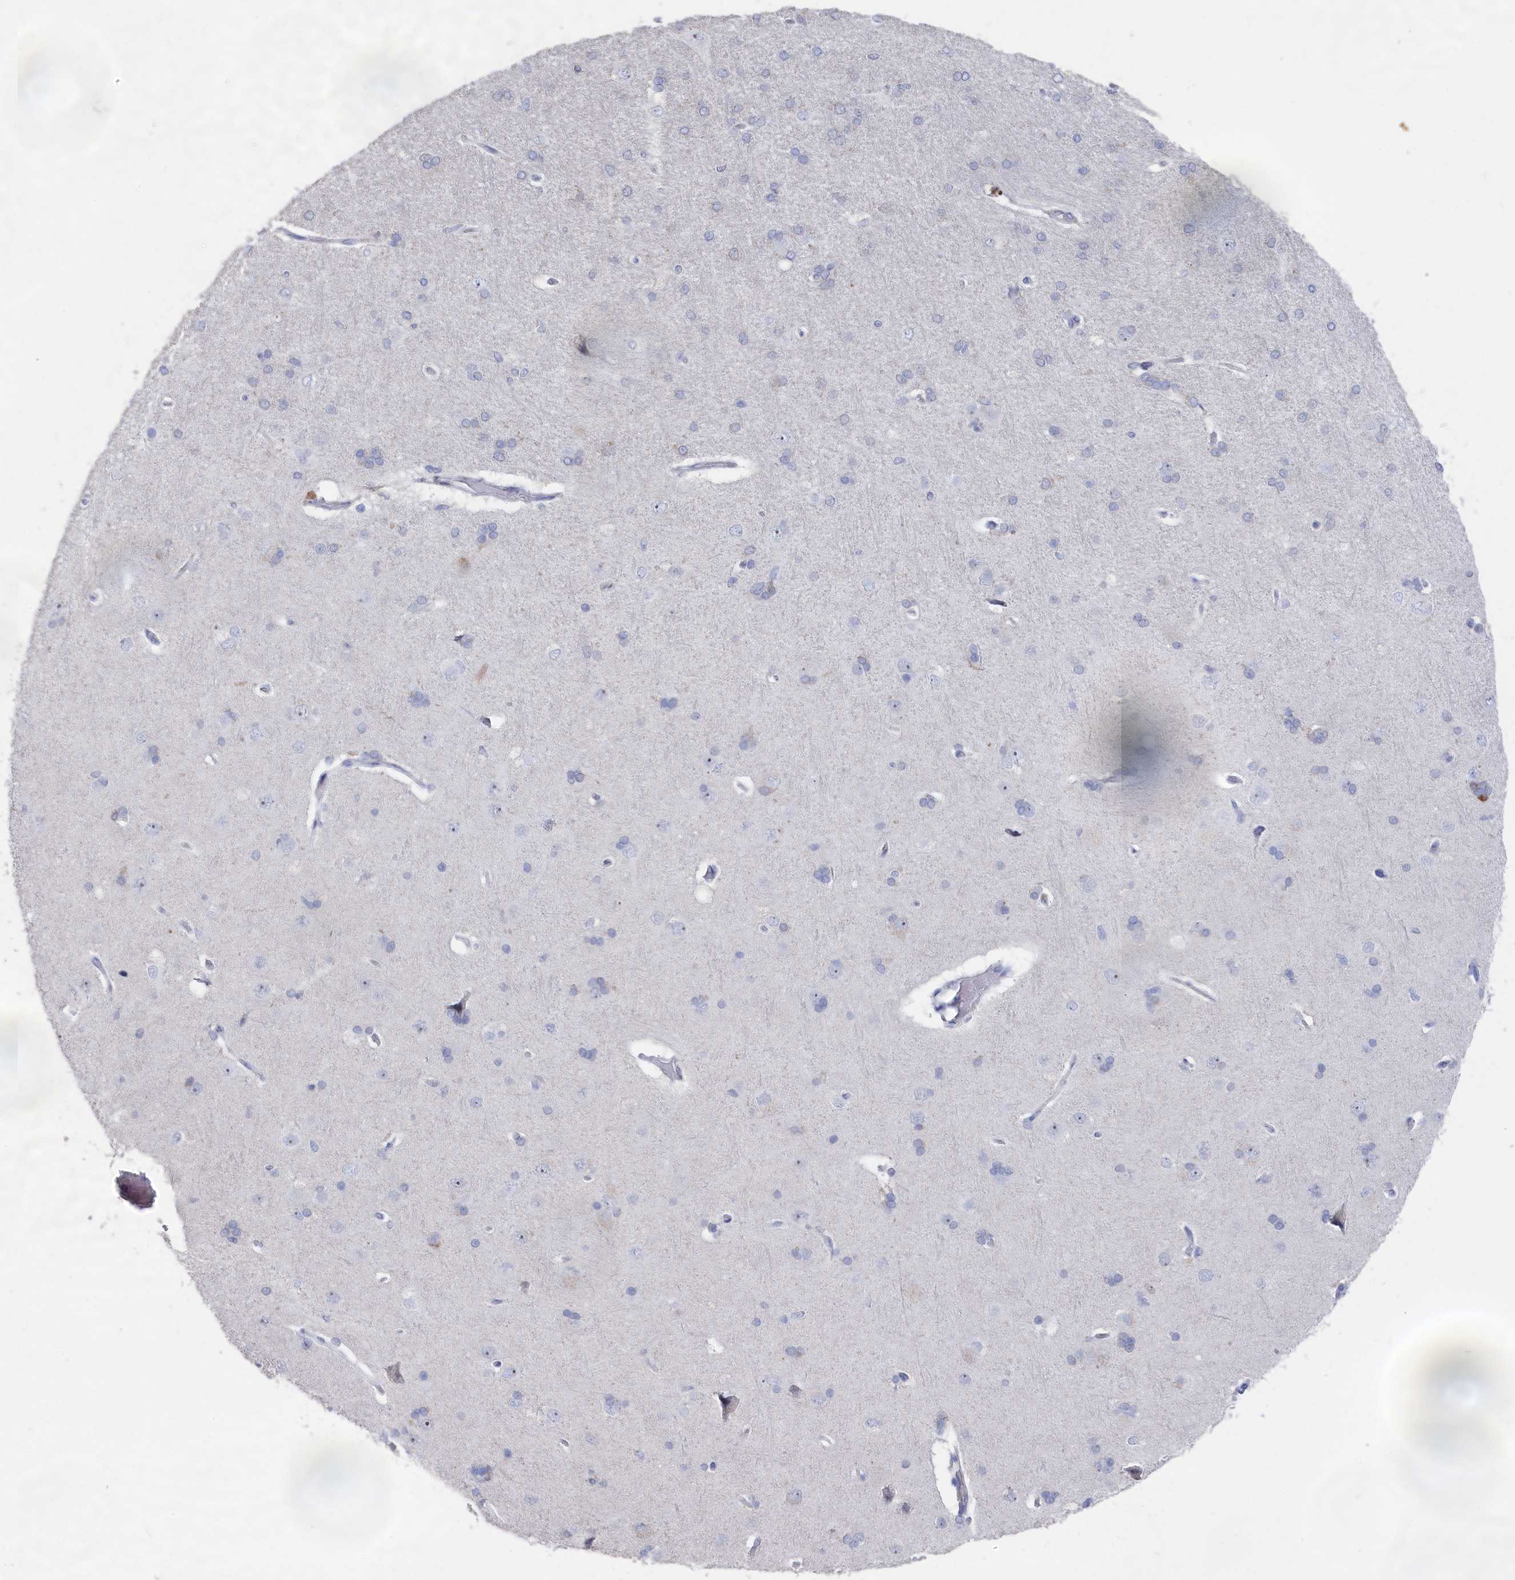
{"staining": {"intensity": "negative", "quantity": "none", "location": "none"}, "tissue": "cerebral cortex", "cell_type": "Endothelial cells", "image_type": "normal", "snomed": [{"axis": "morphology", "description": "Normal tissue, NOS"}, {"axis": "topography", "description": "Cerebral cortex"}], "caption": "High magnification brightfield microscopy of unremarkable cerebral cortex stained with DAB (brown) and counterstained with hematoxylin (blue): endothelial cells show no significant positivity.", "gene": "SEMG2", "patient": {"sex": "male", "age": 62}}